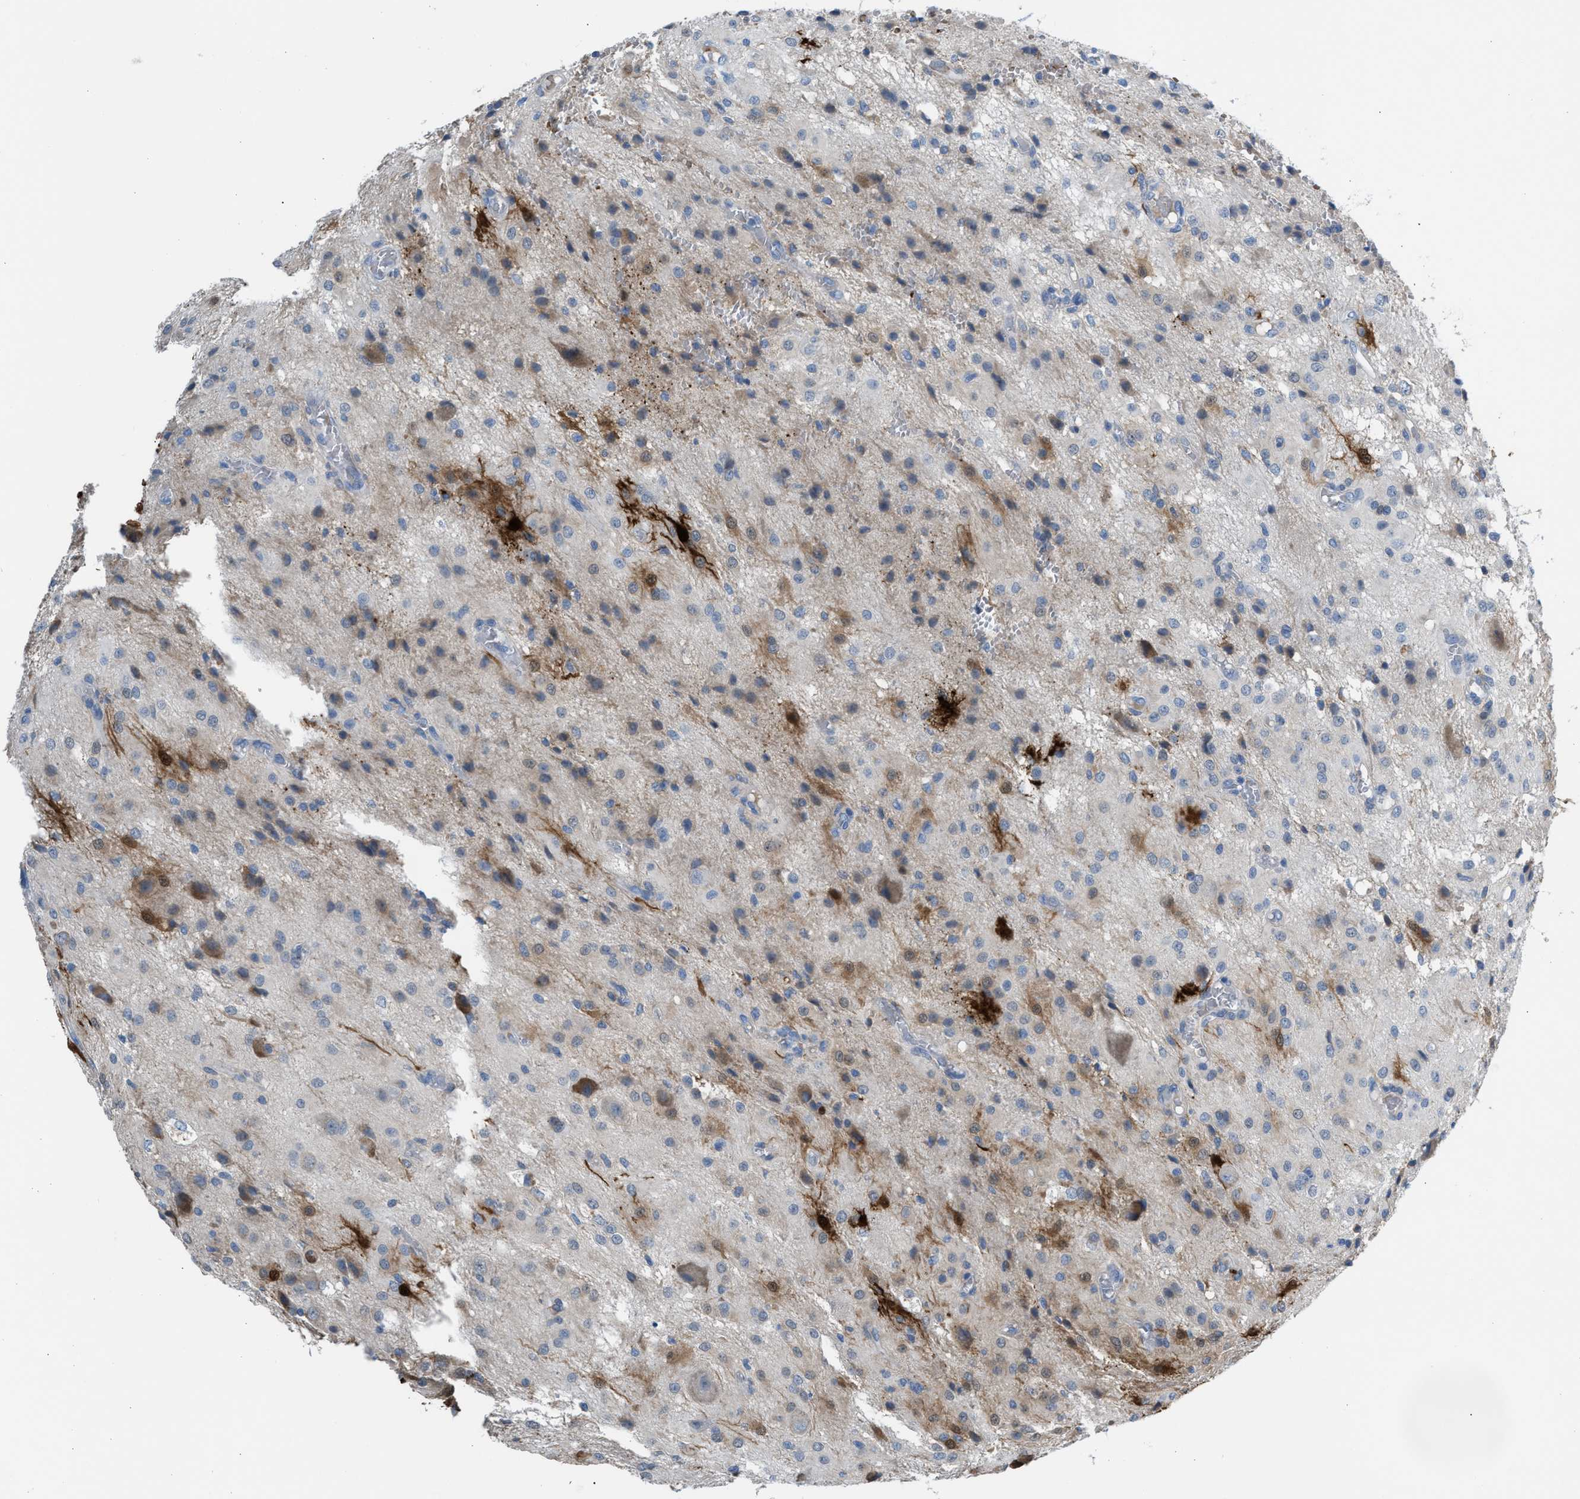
{"staining": {"intensity": "moderate", "quantity": "<25%", "location": "cytoplasmic/membranous"}, "tissue": "glioma", "cell_type": "Tumor cells", "image_type": "cancer", "snomed": [{"axis": "morphology", "description": "Glioma, malignant, High grade"}, {"axis": "topography", "description": "Brain"}], "caption": "Protein staining exhibits moderate cytoplasmic/membranous positivity in approximately <25% of tumor cells in glioma.", "gene": "CA3", "patient": {"sex": "female", "age": 59}}